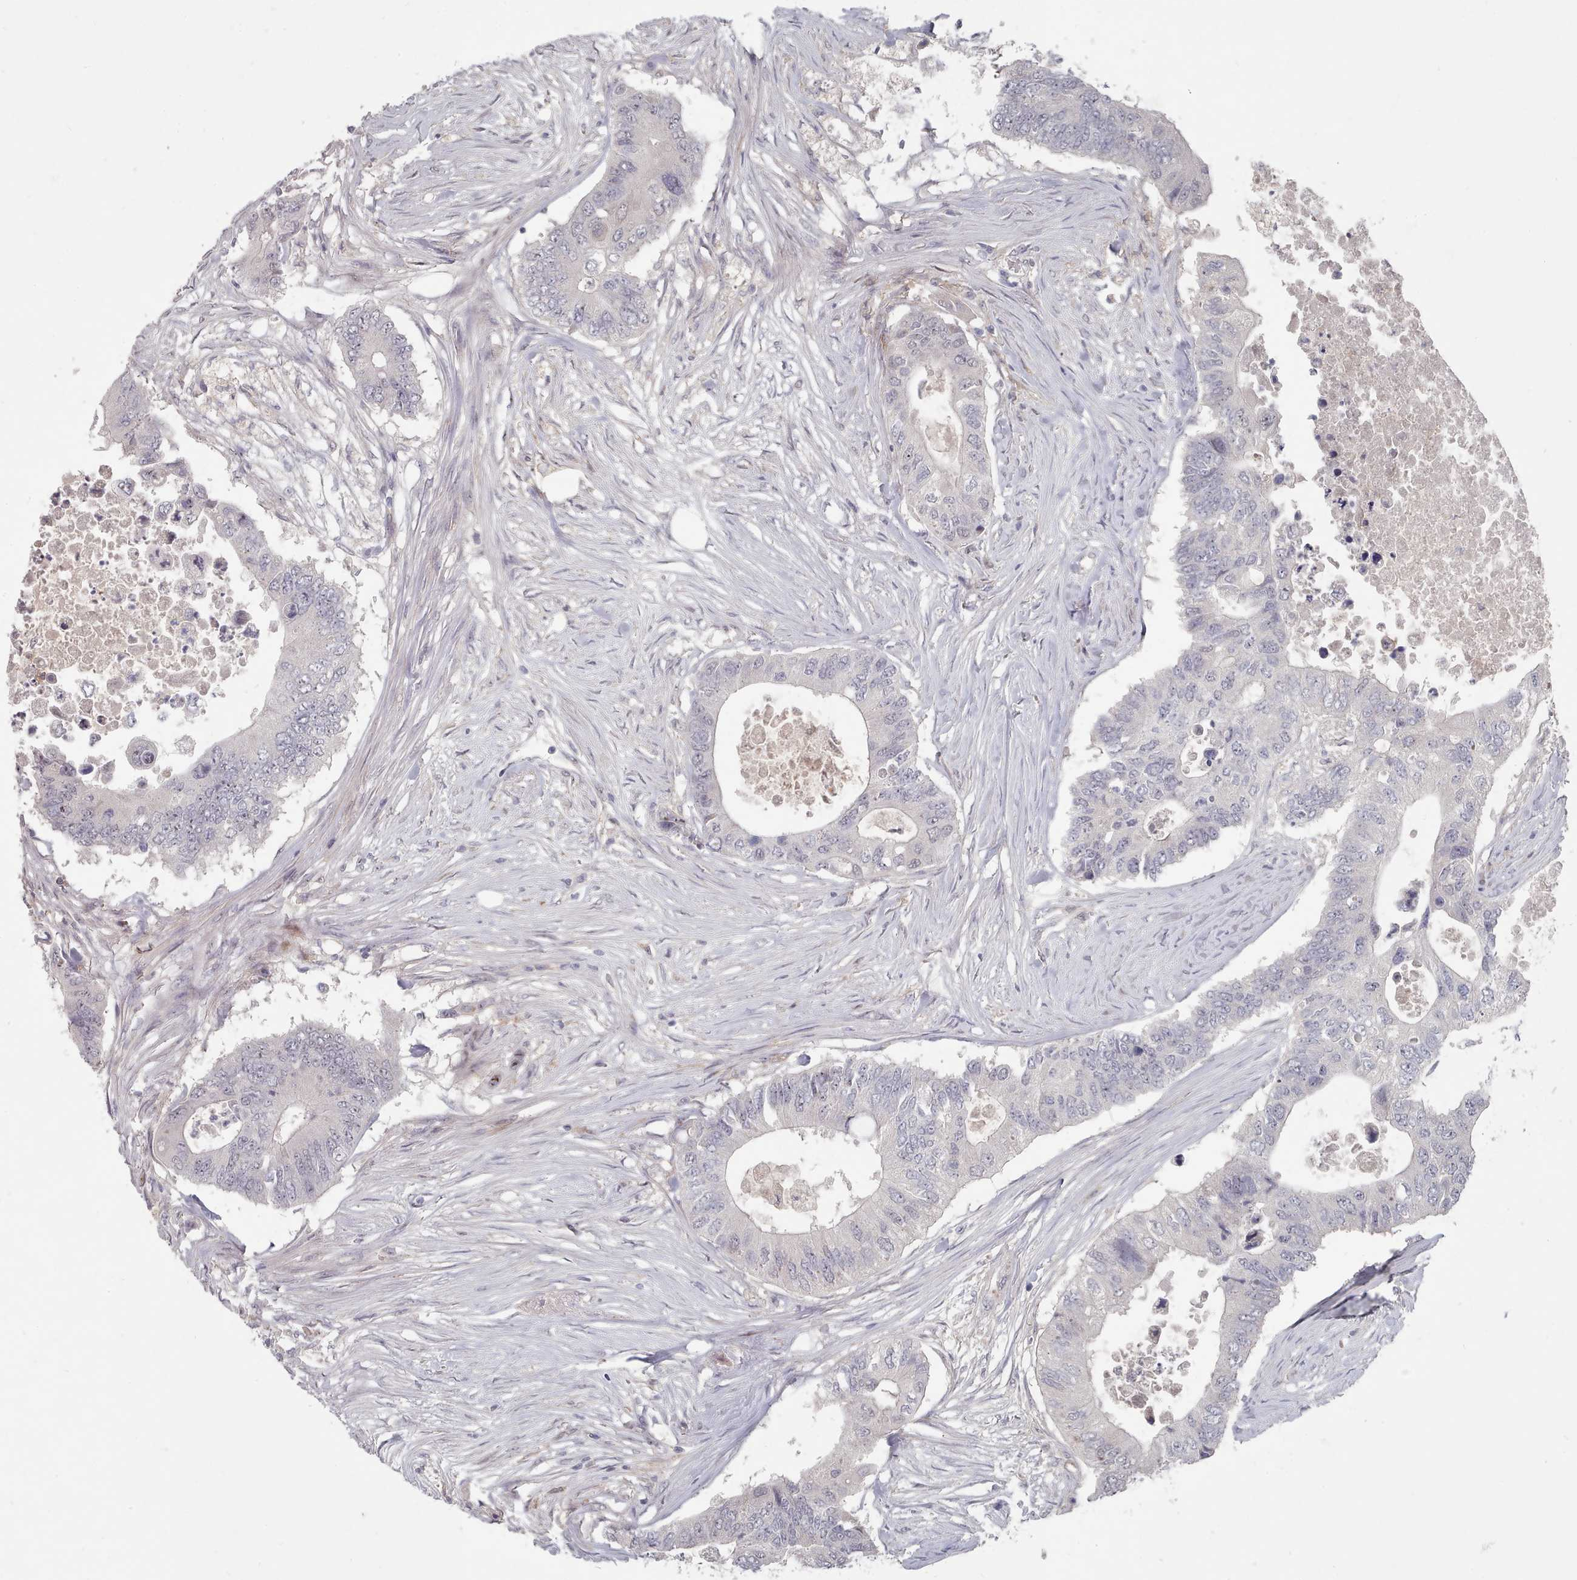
{"staining": {"intensity": "negative", "quantity": "none", "location": "none"}, "tissue": "colorectal cancer", "cell_type": "Tumor cells", "image_type": "cancer", "snomed": [{"axis": "morphology", "description": "Adenocarcinoma, NOS"}, {"axis": "topography", "description": "Colon"}], "caption": "Colorectal cancer was stained to show a protein in brown. There is no significant positivity in tumor cells.", "gene": "COL8A2", "patient": {"sex": "male", "age": 71}}